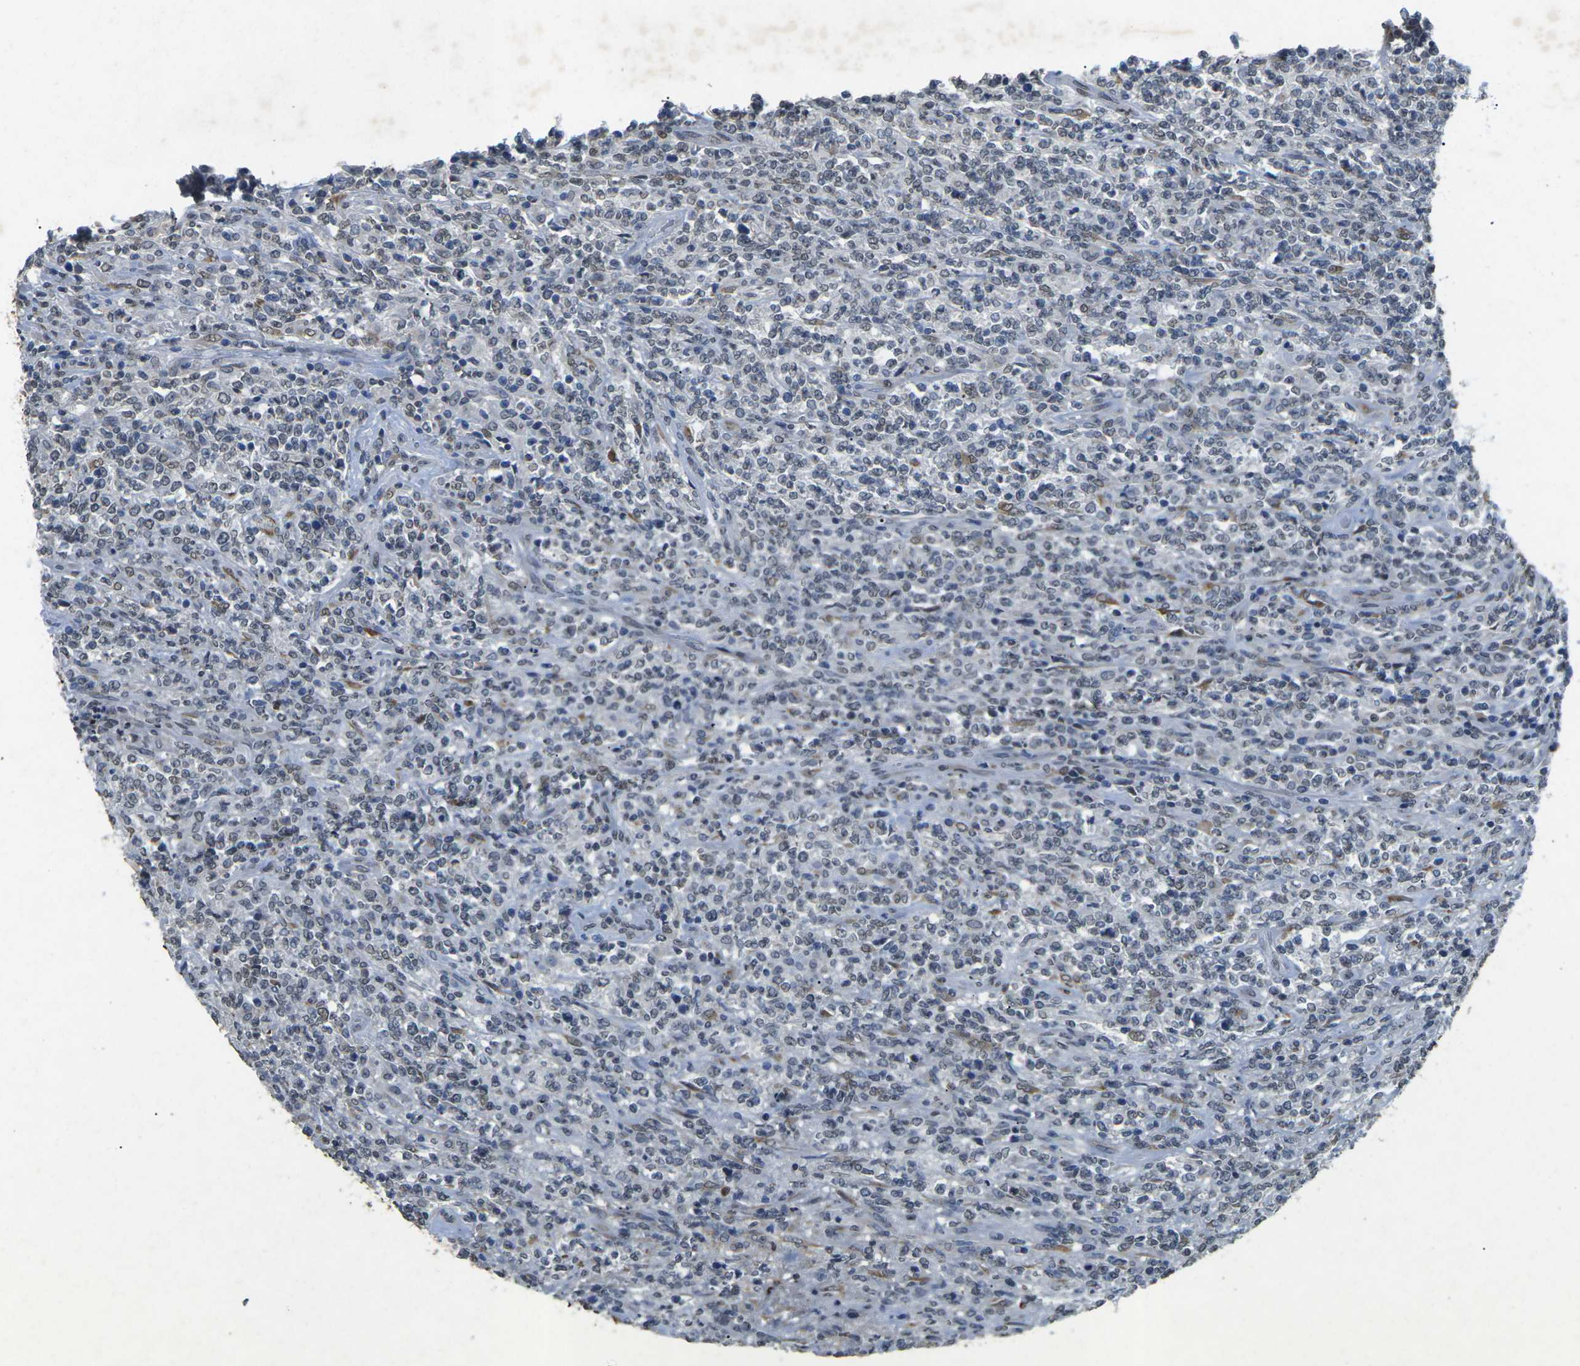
{"staining": {"intensity": "weak", "quantity": "<25%", "location": "nuclear"}, "tissue": "lymphoma", "cell_type": "Tumor cells", "image_type": "cancer", "snomed": [{"axis": "morphology", "description": "Malignant lymphoma, non-Hodgkin's type, High grade"}, {"axis": "topography", "description": "Soft tissue"}], "caption": "Immunohistochemical staining of human high-grade malignant lymphoma, non-Hodgkin's type shows no significant positivity in tumor cells. (DAB (3,3'-diaminobenzidine) IHC with hematoxylin counter stain).", "gene": "SCNN1B", "patient": {"sex": "male", "age": 18}}